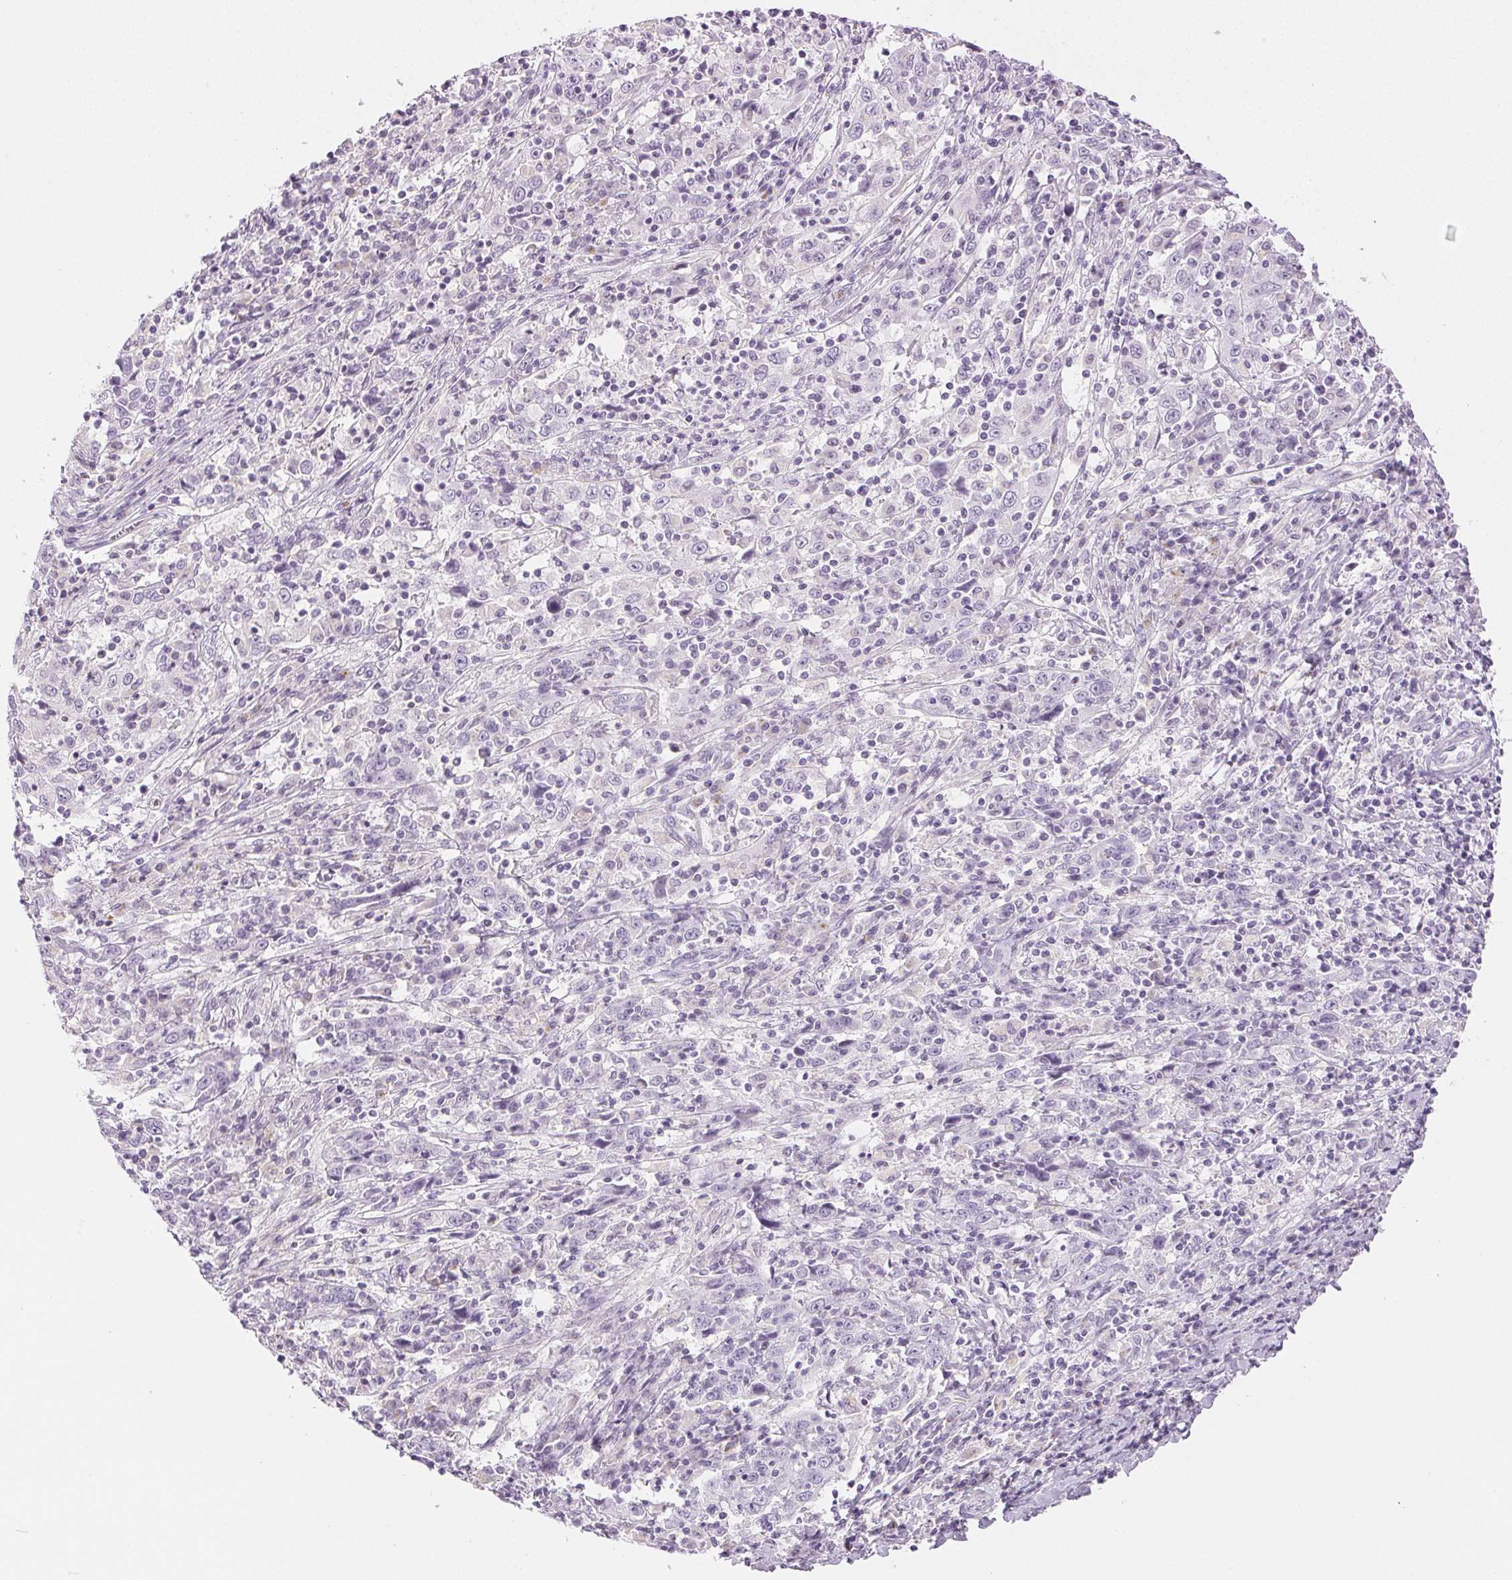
{"staining": {"intensity": "negative", "quantity": "none", "location": "none"}, "tissue": "cervical cancer", "cell_type": "Tumor cells", "image_type": "cancer", "snomed": [{"axis": "morphology", "description": "Squamous cell carcinoma, NOS"}, {"axis": "topography", "description": "Cervix"}], "caption": "Protein analysis of squamous cell carcinoma (cervical) exhibits no significant expression in tumor cells.", "gene": "SLC5A2", "patient": {"sex": "female", "age": 46}}